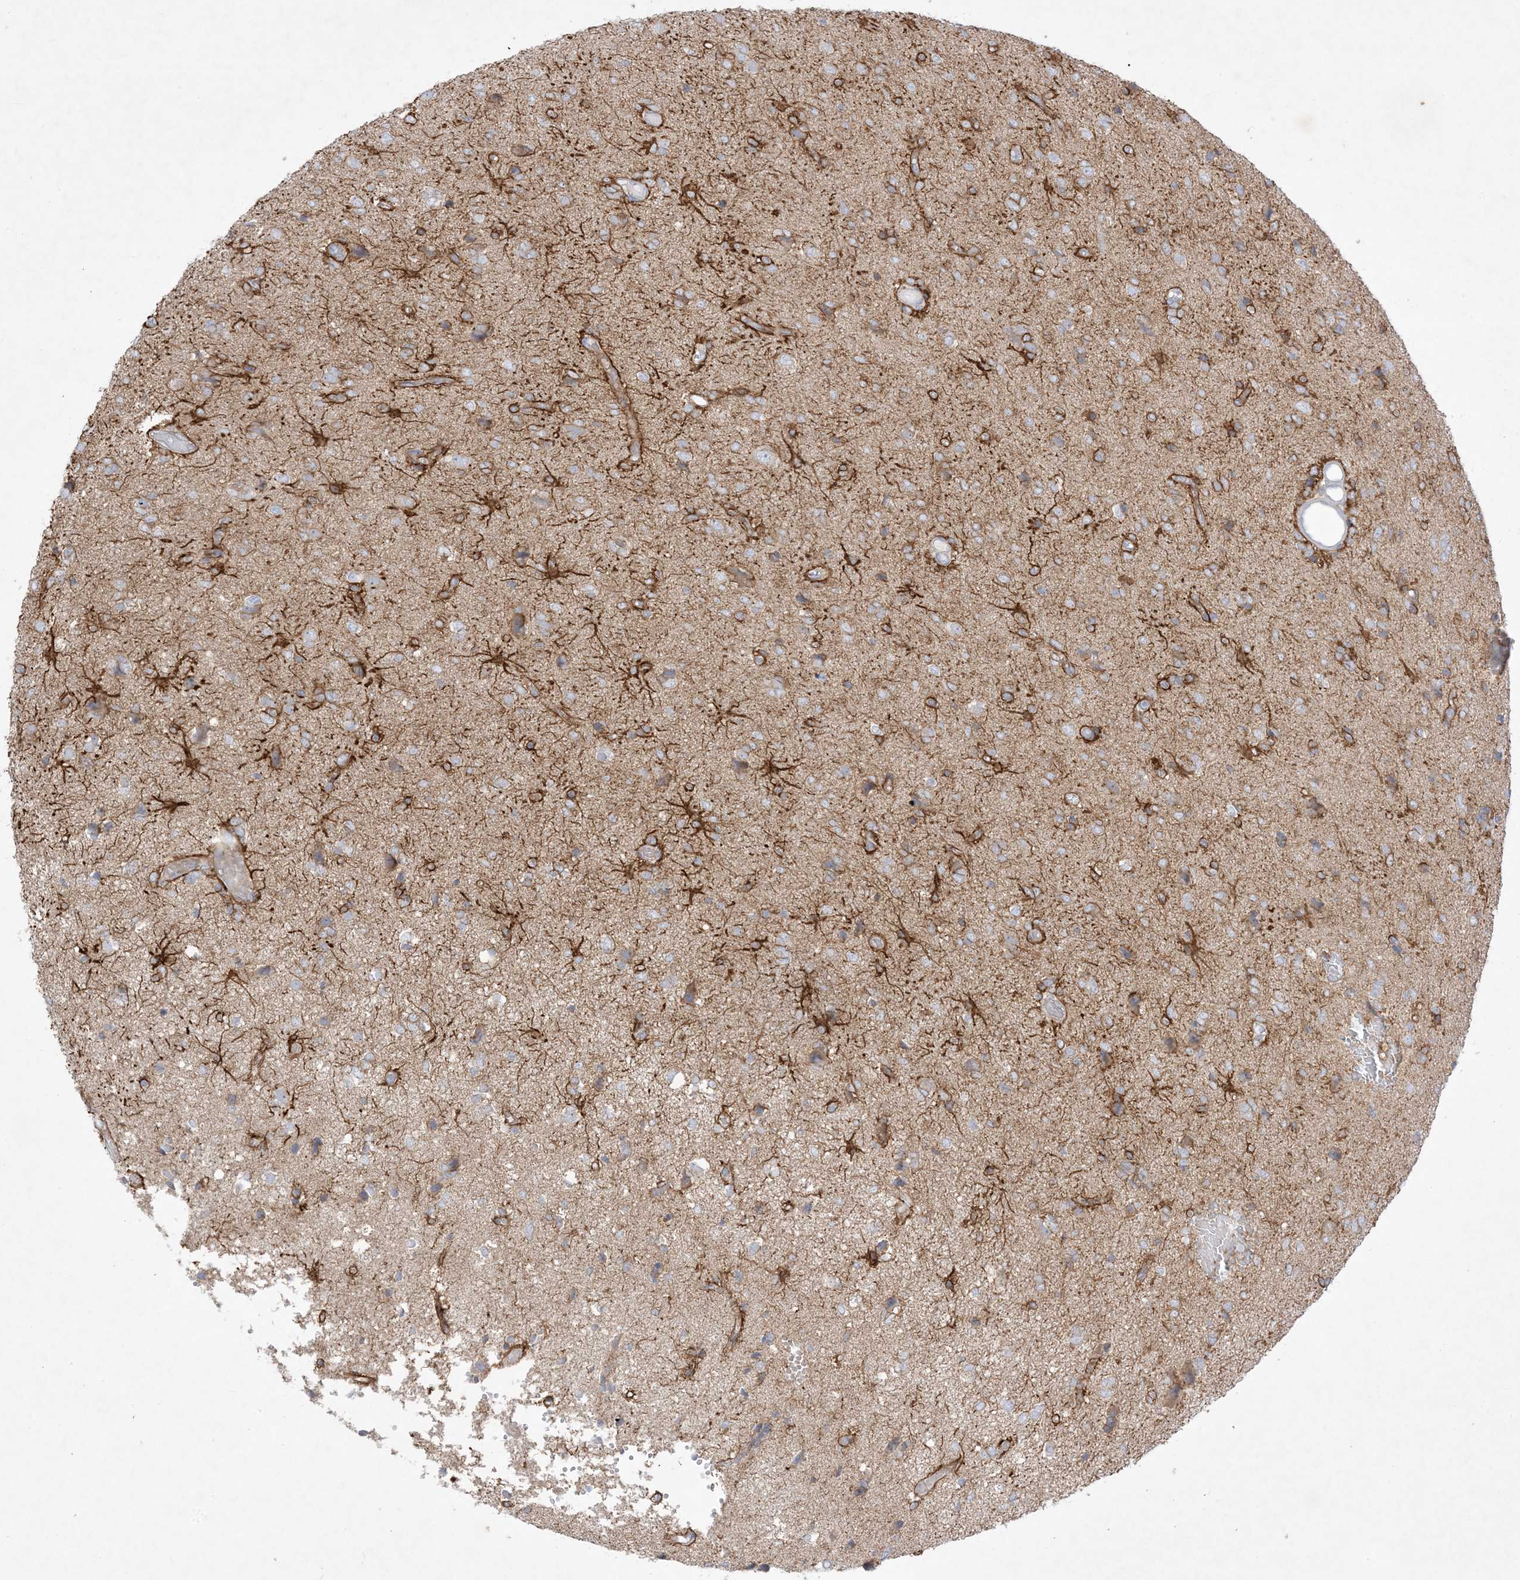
{"staining": {"intensity": "moderate", "quantity": "<25%", "location": "cytoplasmic/membranous"}, "tissue": "glioma", "cell_type": "Tumor cells", "image_type": "cancer", "snomed": [{"axis": "morphology", "description": "Glioma, malignant, High grade"}, {"axis": "topography", "description": "Brain"}], "caption": "IHC micrograph of glioma stained for a protein (brown), which displays low levels of moderate cytoplasmic/membranous staining in about <25% of tumor cells.", "gene": "PLEKHA3", "patient": {"sex": "female", "age": 59}}